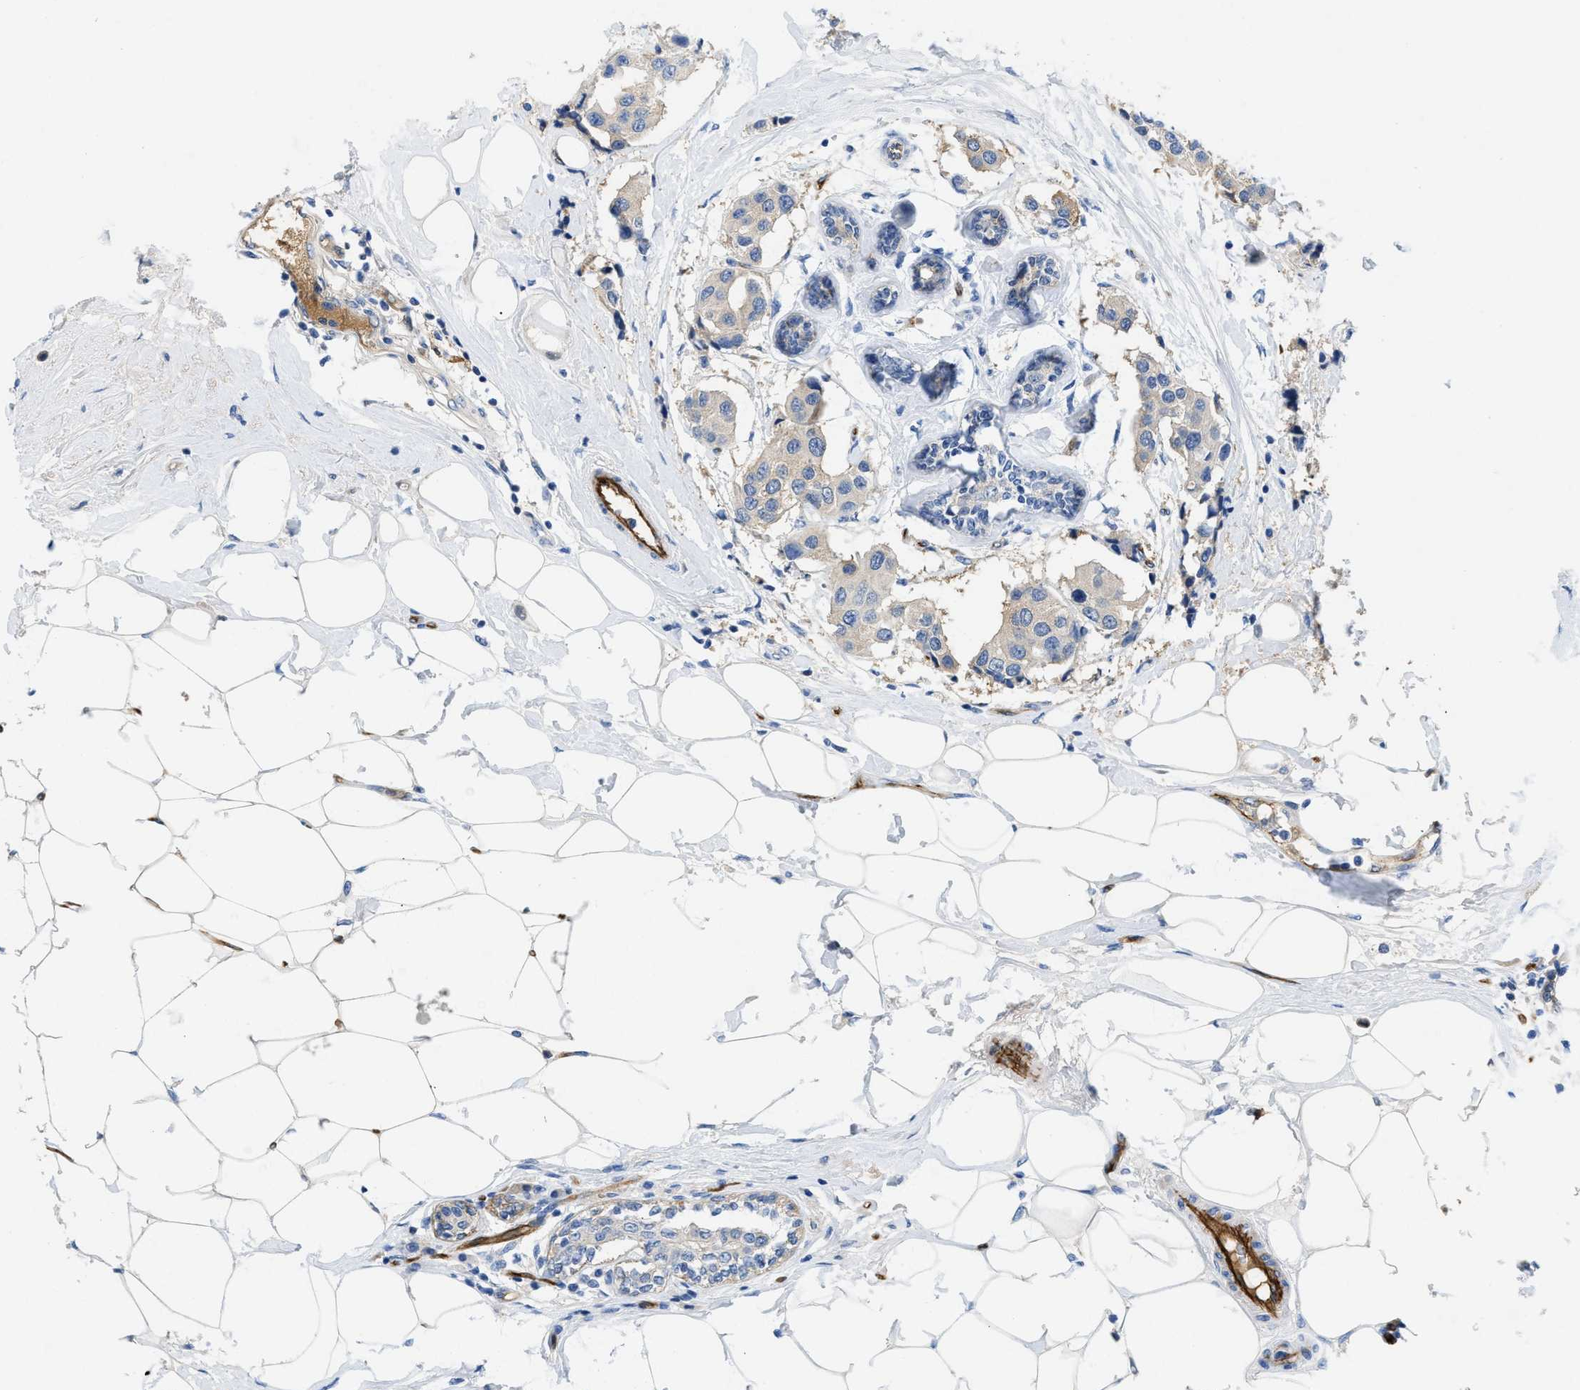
{"staining": {"intensity": "weak", "quantity": "<25%", "location": "cytoplasmic/membranous"}, "tissue": "breast cancer", "cell_type": "Tumor cells", "image_type": "cancer", "snomed": [{"axis": "morphology", "description": "Normal tissue, NOS"}, {"axis": "morphology", "description": "Duct carcinoma"}, {"axis": "topography", "description": "Breast"}], "caption": "A photomicrograph of human breast infiltrating ductal carcinoma is negative for staining in tumor cells. (Stains: DAB IHC with hematoxylin counter stain, Microscopy: brightfield microscopy at high magnification).", "gene": "SPEG", "patient": {"sex": "female", "age": 39}}